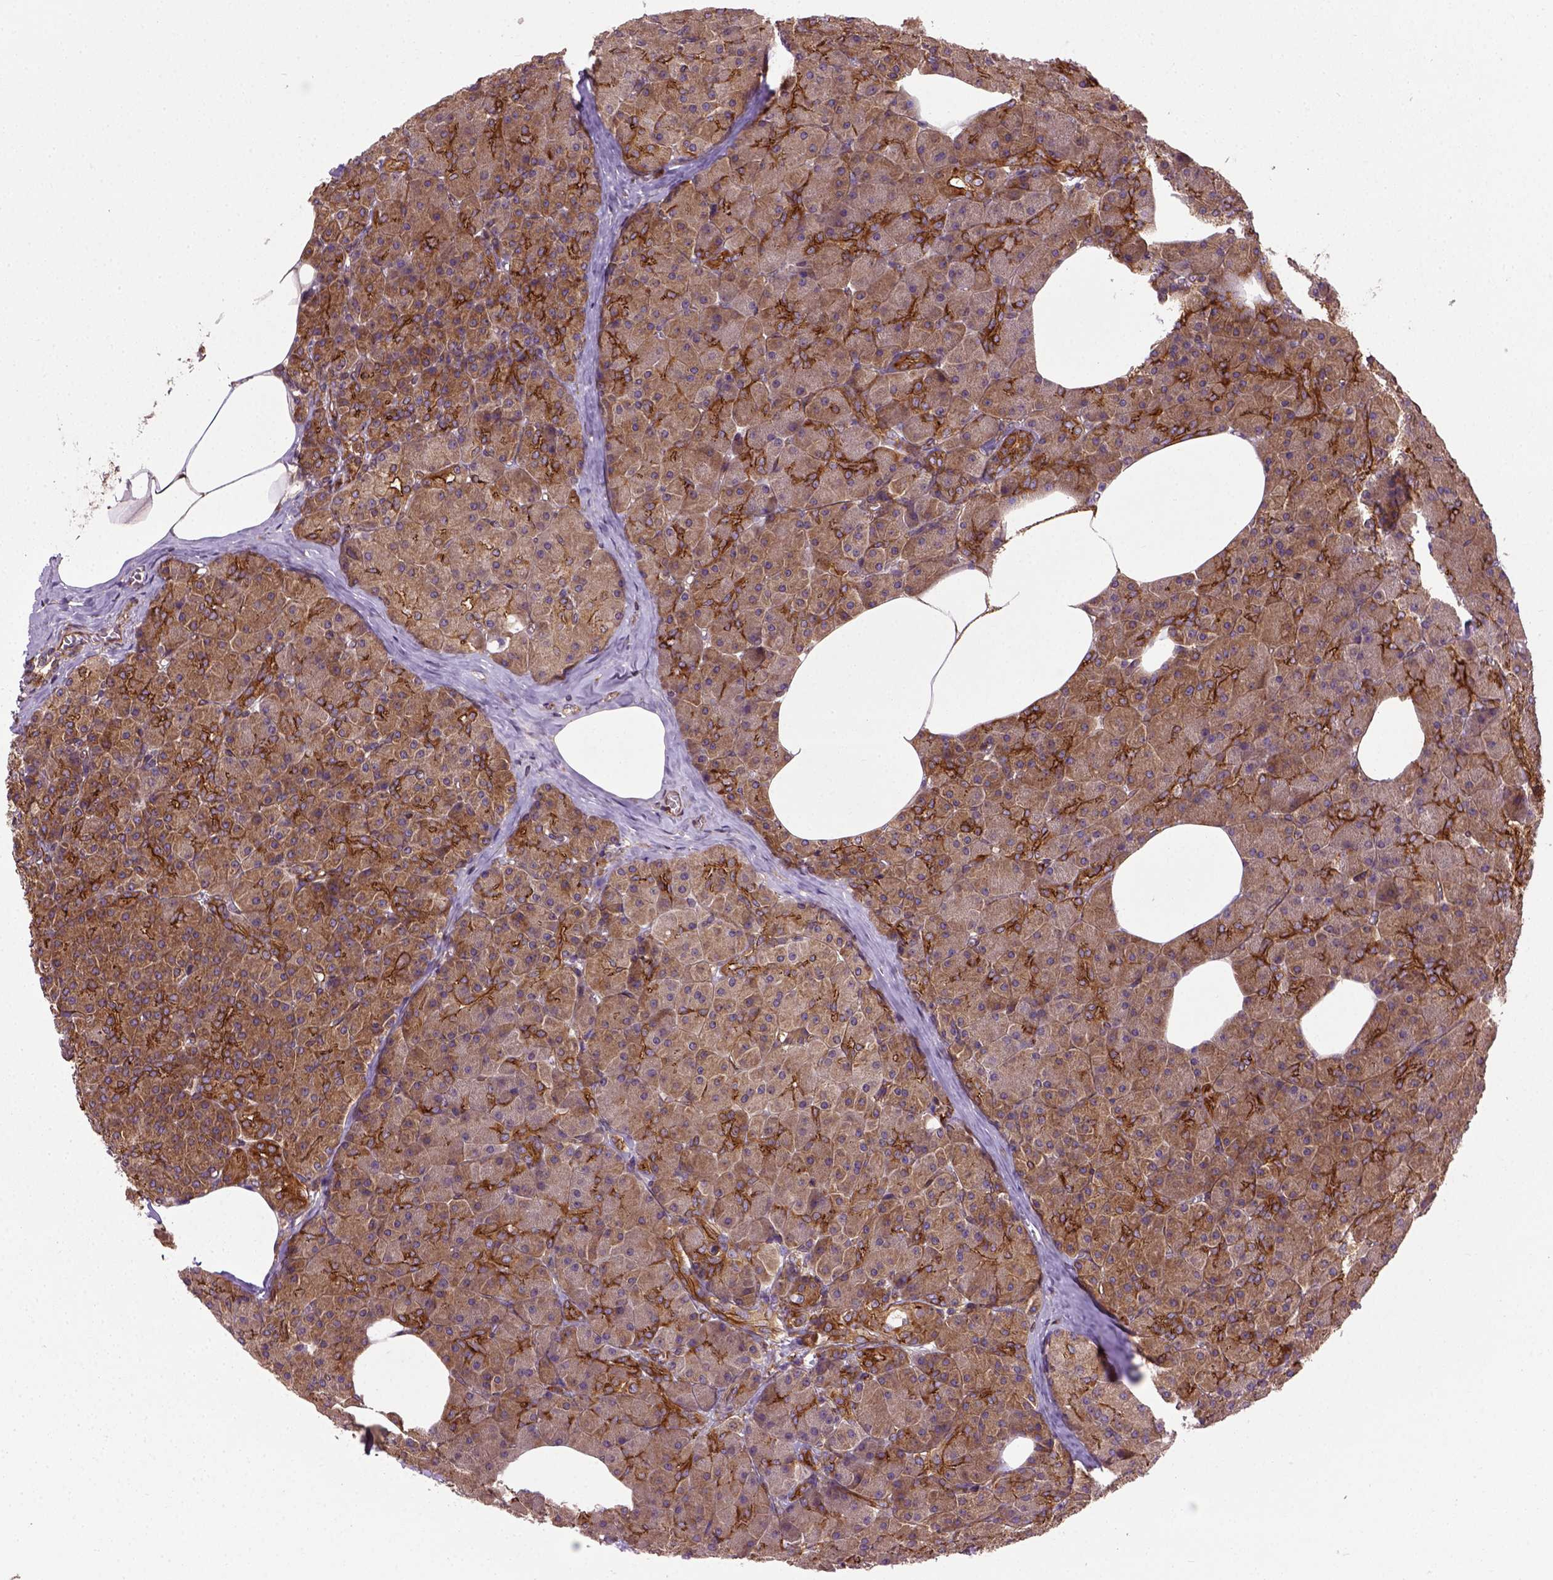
{"staining": {"intensity": "moderate", "quantity": ">75%", "location": "cytoplasmic/membranous"}, "tissue": "pancreas", "cell_type": "Exocrine glandular cells", "image_type": "normal", "snomed": [{"axis": "morphology", "description": "Normal tissue, NOS"}, {"axis": "topography", "description": "Pancreas"}], "caption": "DAB immunohistochemical staining of benign human pancreas demonstrates moderate cytoplasmic/membranous protein positivity in about >75% of exocrine glandular cells.", "gene": "CAPRIN1", "patient": {"sex": "female", "age": 45}}